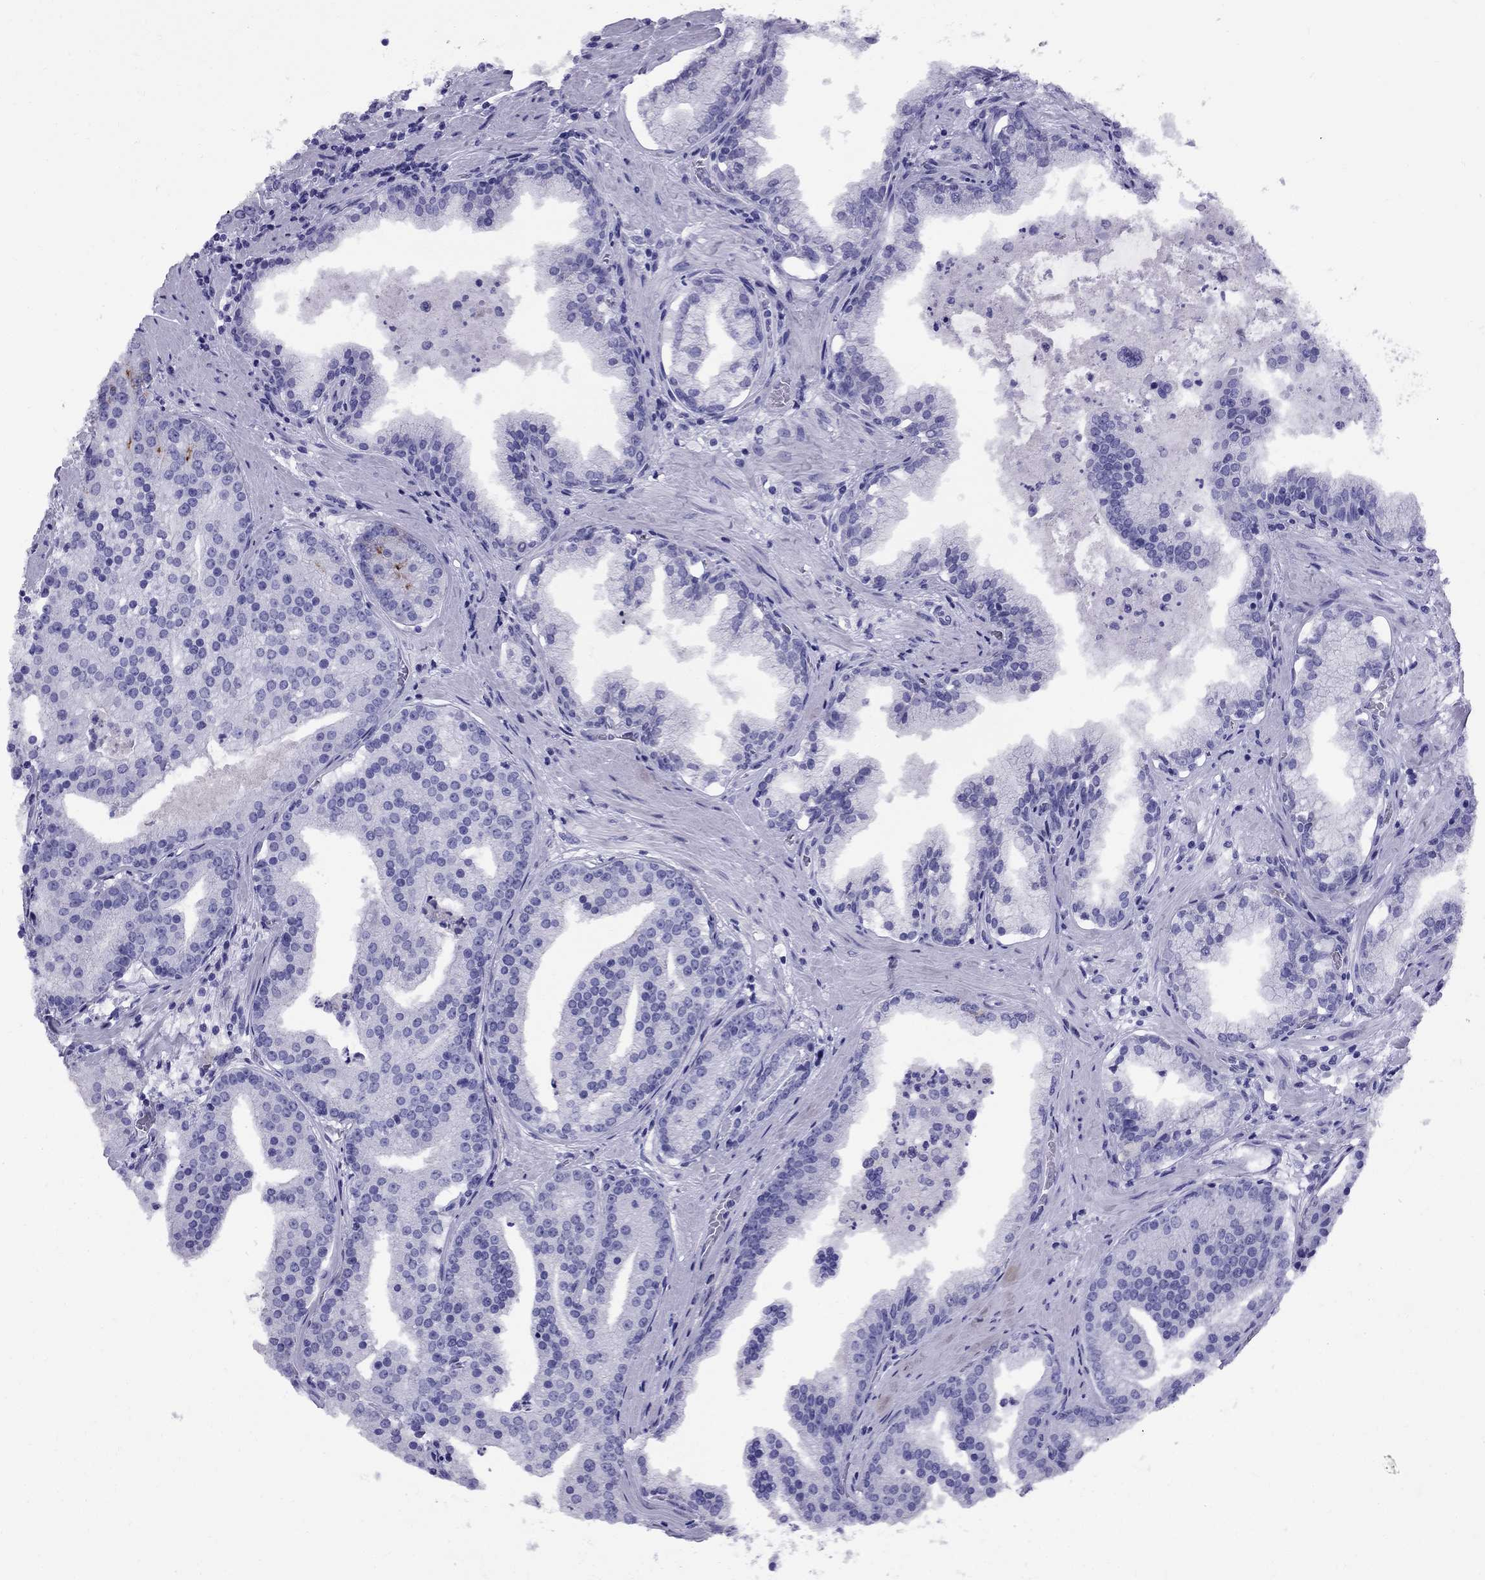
{"staining": {"intensity": "negative", "quantity": "none", "location": "none"}, "tissue": "prostate cancer", "cell_type": "Tumor cells", "image_type": "cancer", "snomed": [{"axis": "morphology", "description": "Adenocarcinoma, NOS"}, {"axis": "topography", "description": "Prostate and seminal vesicle, NOS"}, {"axis": "topography", "description": "Prostate"}], "caption": "This is an immunohistochemistry micrograph of prostate adenocarcinoma. There is no expression in tumor cells.", "gene": "AVPR1B", "patient": {"sex": "male", "age": 44}}